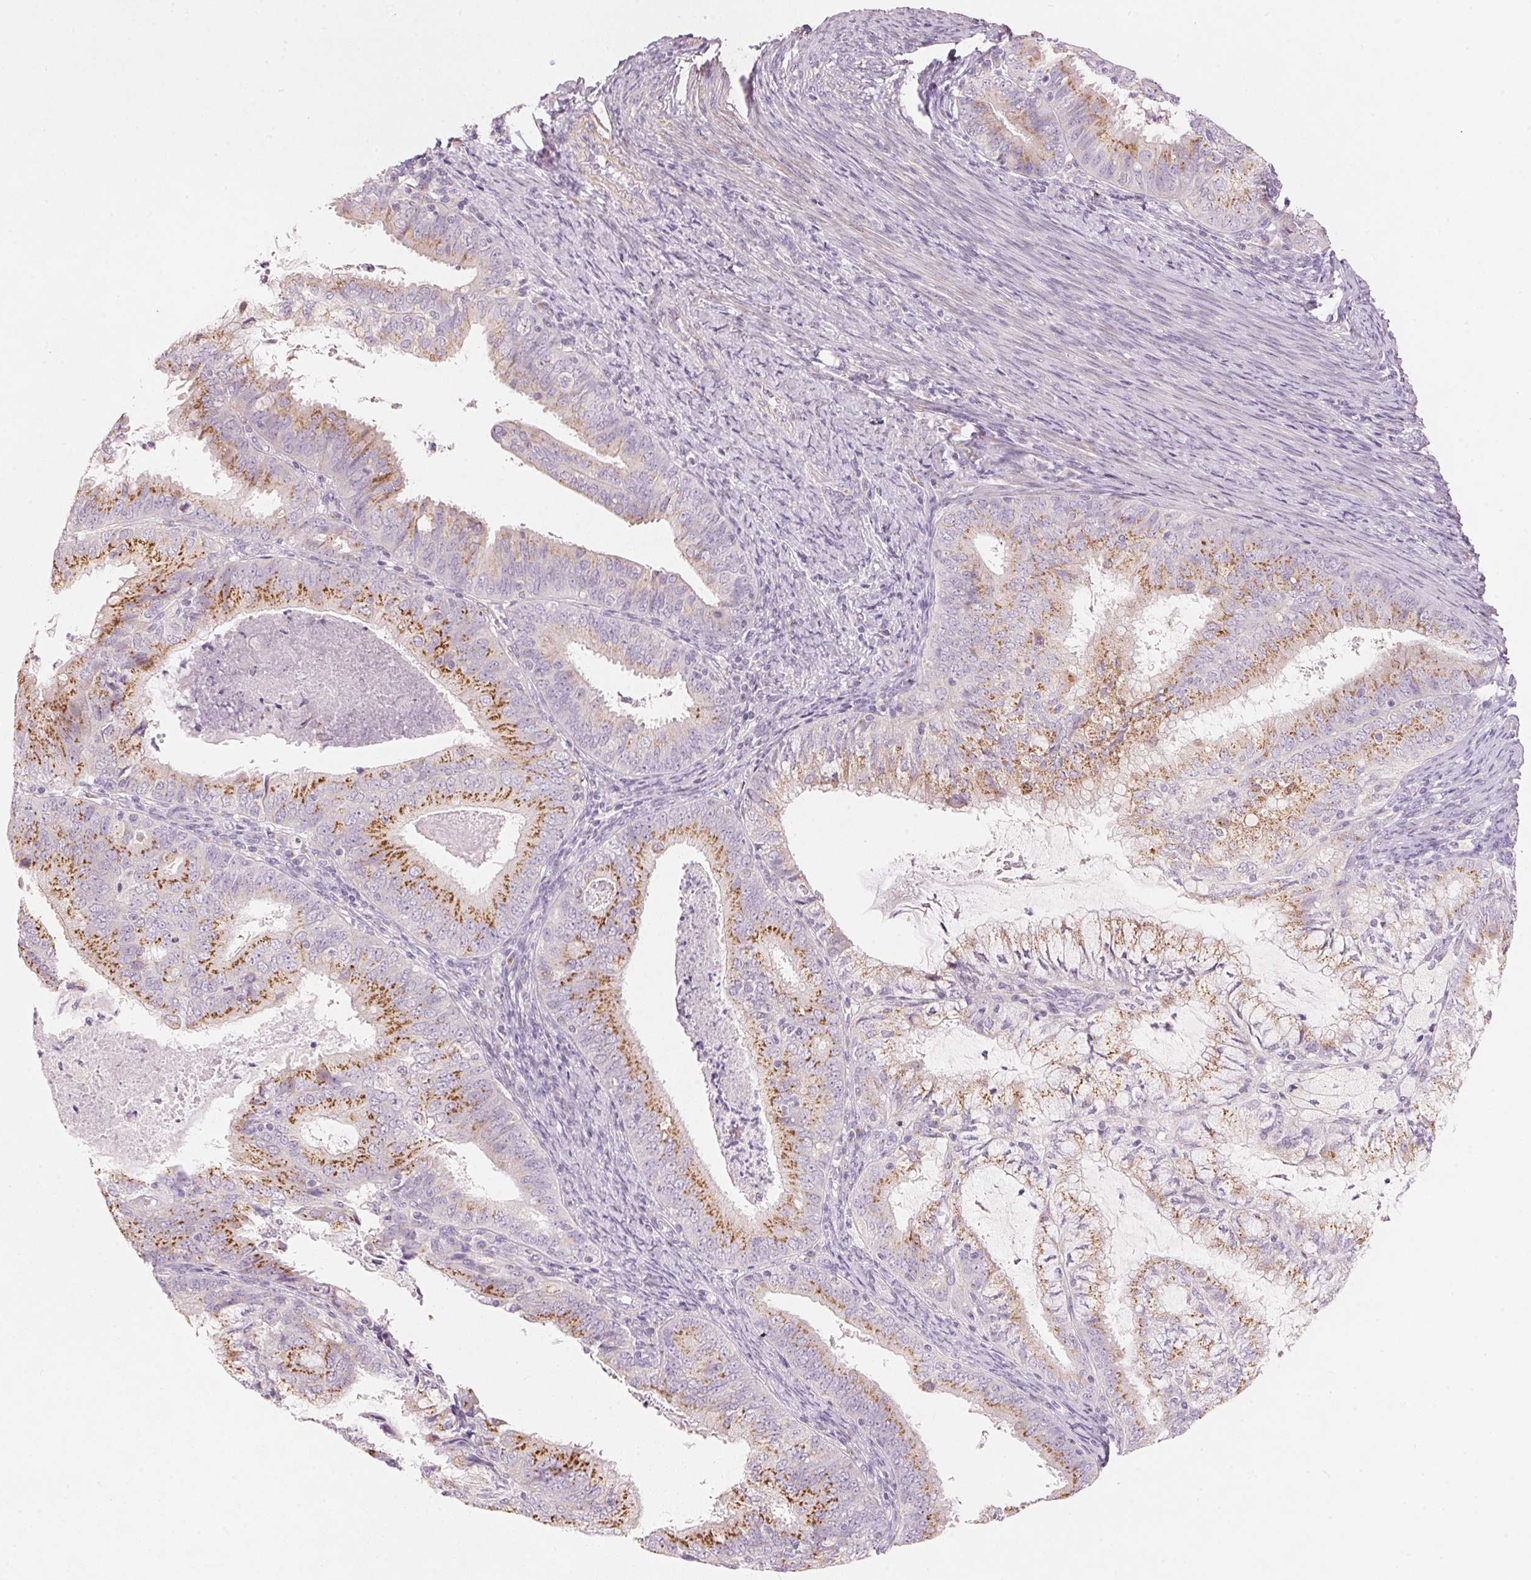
{"staining": {"intensity": "moderate", "quantity": ">75%", "location": "cytoplasmic/membranous"}, "tissue": "endometrial cancer", "cell_type": "Tumor cells", "image_type": "cancer", "snomed": [{"axis": "morphology", "description": "Adenocarcinoma, NOS"}, {"axis": "topography", "description": "Endometrium"}], "caption": "Brown immunohistochemical staining in adenocarcinoma (endometrial) reveals moderate cytoplasmic/membranous staining in about >75% of tumor cells. (DAB (3,3'-diaminobenzidine) IHC, brown staining for protein, blue staining for nuclei).", "gene": "DRAM2", "patient": {"sex": "female", "age": 57}}